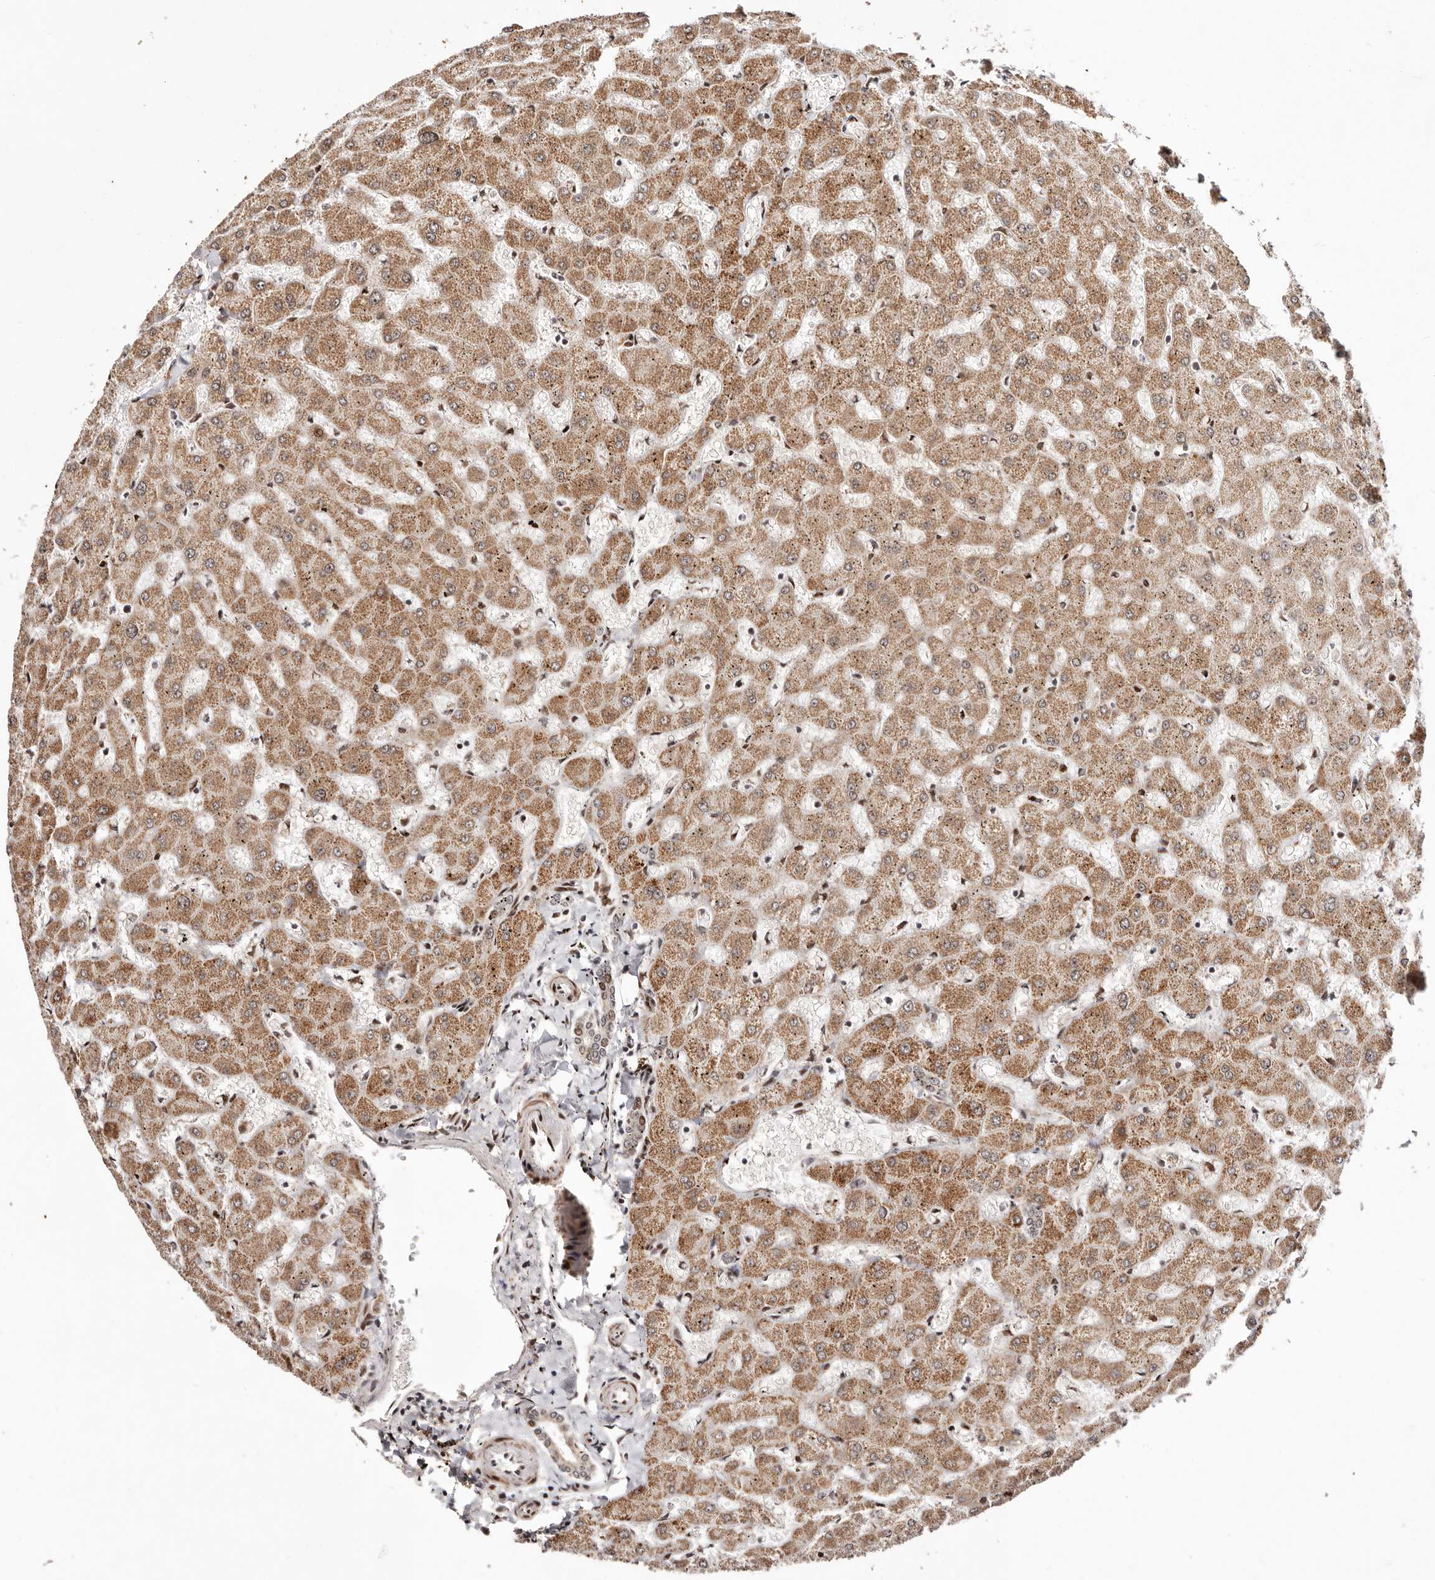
{"staining": {"intensity": "moderate", "quantity": "25%-75%", "location": "nuclear"}, "tissue": "liver", "cell_type": "Cholangiocytes", "image_type": "normal", "snomed": [{"axis": "morphology", "description": "Normal tissue, NOS"}, {"axis": "topography", "description": "Liver"}], "caption": "An image showing moderate nuclear staining in approximately 25%-75% of cholangiocytes in unremarkable liver, as visualized by brown immunohistochemical staining.", "gene": "HIVEP3", "patient": {"sex": "female", "age": 63}}